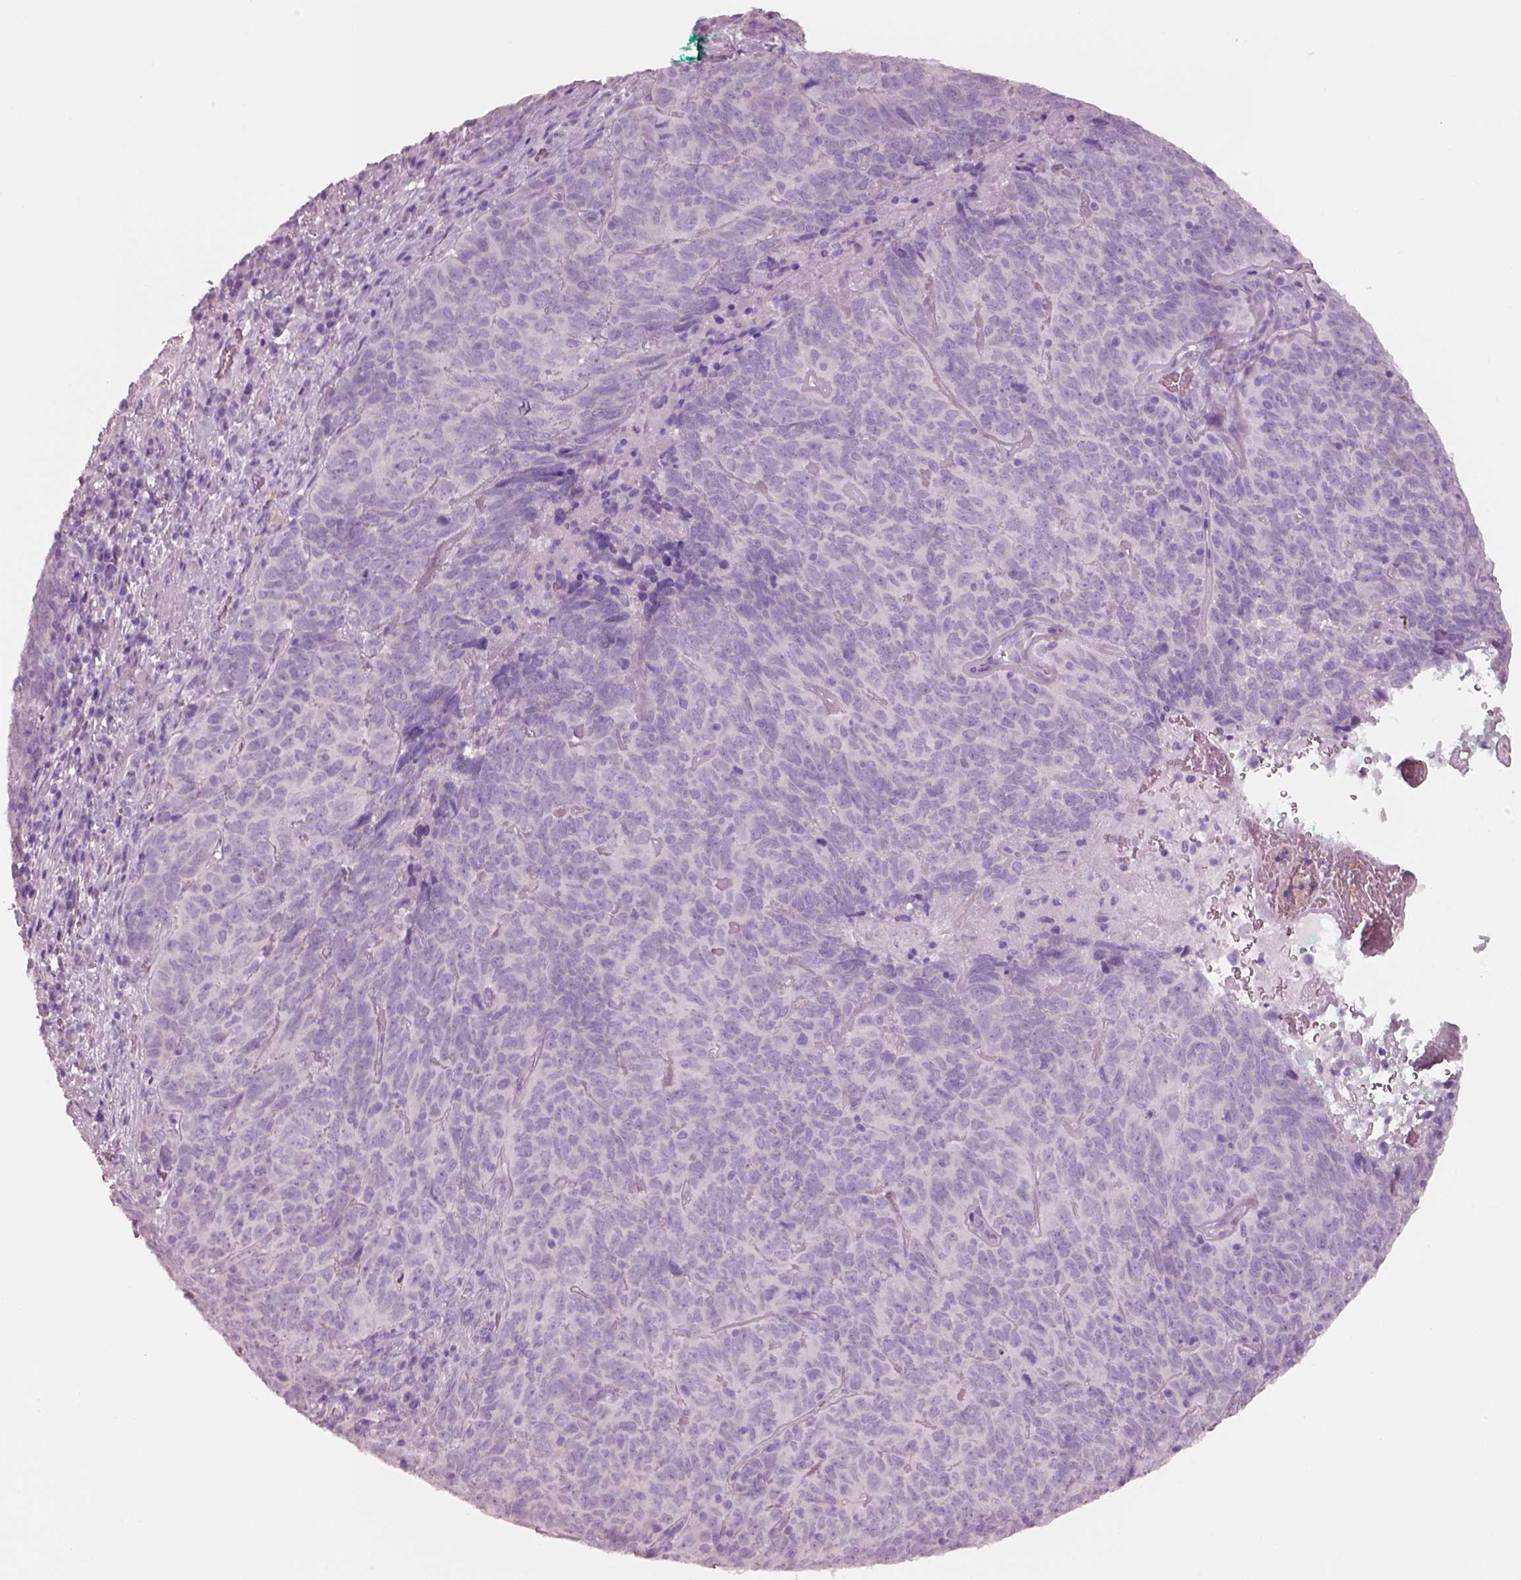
{"staining": {"intensity": "negative", "quantity": "none", "location": "none"}, "tissue": "skin cancer", "cell_type": "Tumor cells", "image_type": "cancer", "snomed": [{"axis": "morphology", "description": "Squamous cell carcinoma, NOS"}, {"axis": "topography", "description": "Skin"}, {"axis": "topography", "description": "Anal"}], "caption": "This is a histopathology image of immunohistochemistry staining of squamous cell carcinoma (skin), which shows no expression in tumor cells.", "gene": "PNOC", "patient": {"sex": "female", "age": 51}}